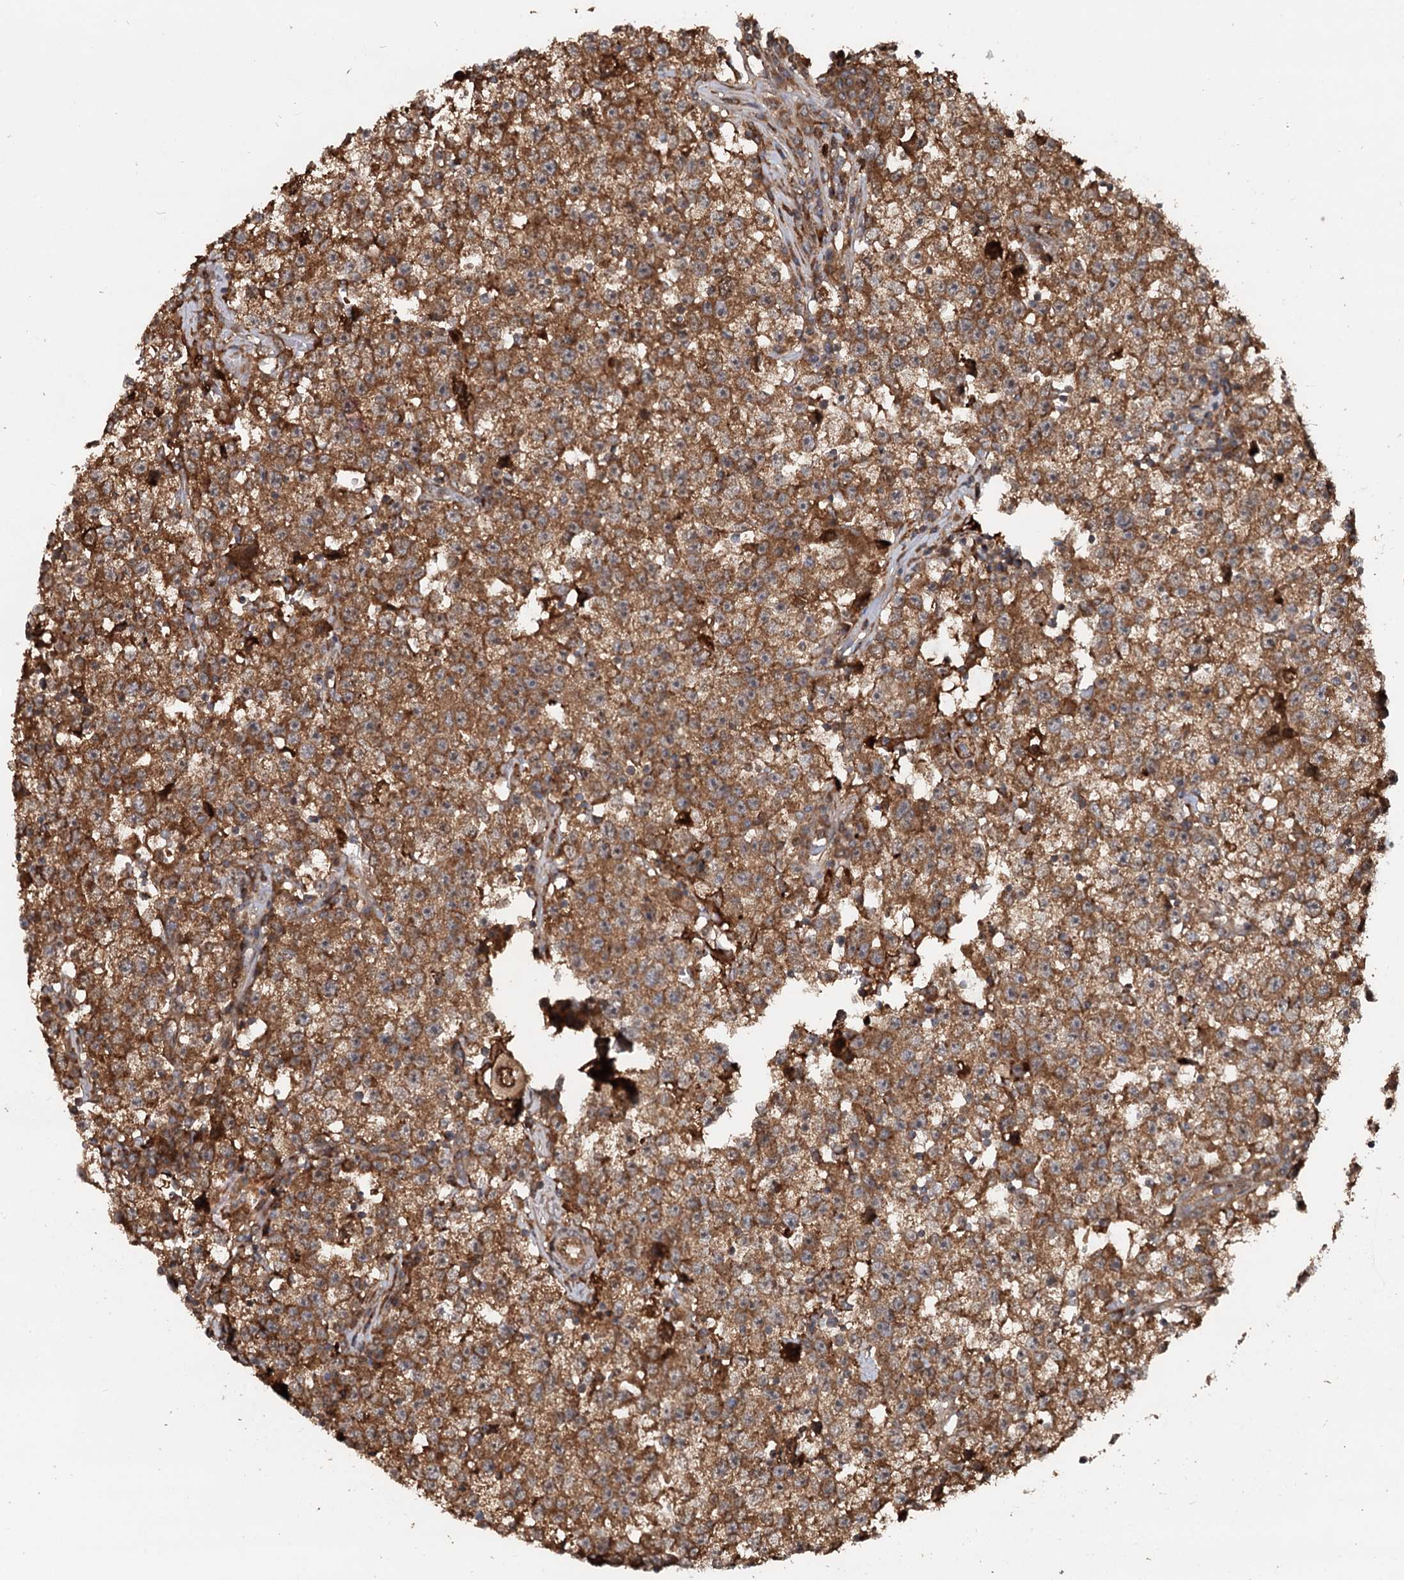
{"staining": {"intensity": "moderate", "quantity": ">75%", "location": "cytoplasmic/membranous"}, "tissue": "testis cancer", "cell_type": "Tumor cells", "image_type": "cancer", "snomed": [{"axis": "morphology", "description": "Seminoma, NOS"}, {"axis": "topography", "description": "Testis"}], "caption": "Seminoma (testis) tissue shows moderate cytoplasmic/membranous expression in approximately >75% of tumor cells, visualized by immunohistochemistry. (DAB (3,3'-diaminobenzidine) IHC, brown staining for protein, blue staining for nuclei).", "gene": "RNF111", "patient": {"sex": "male", "age": 22}}